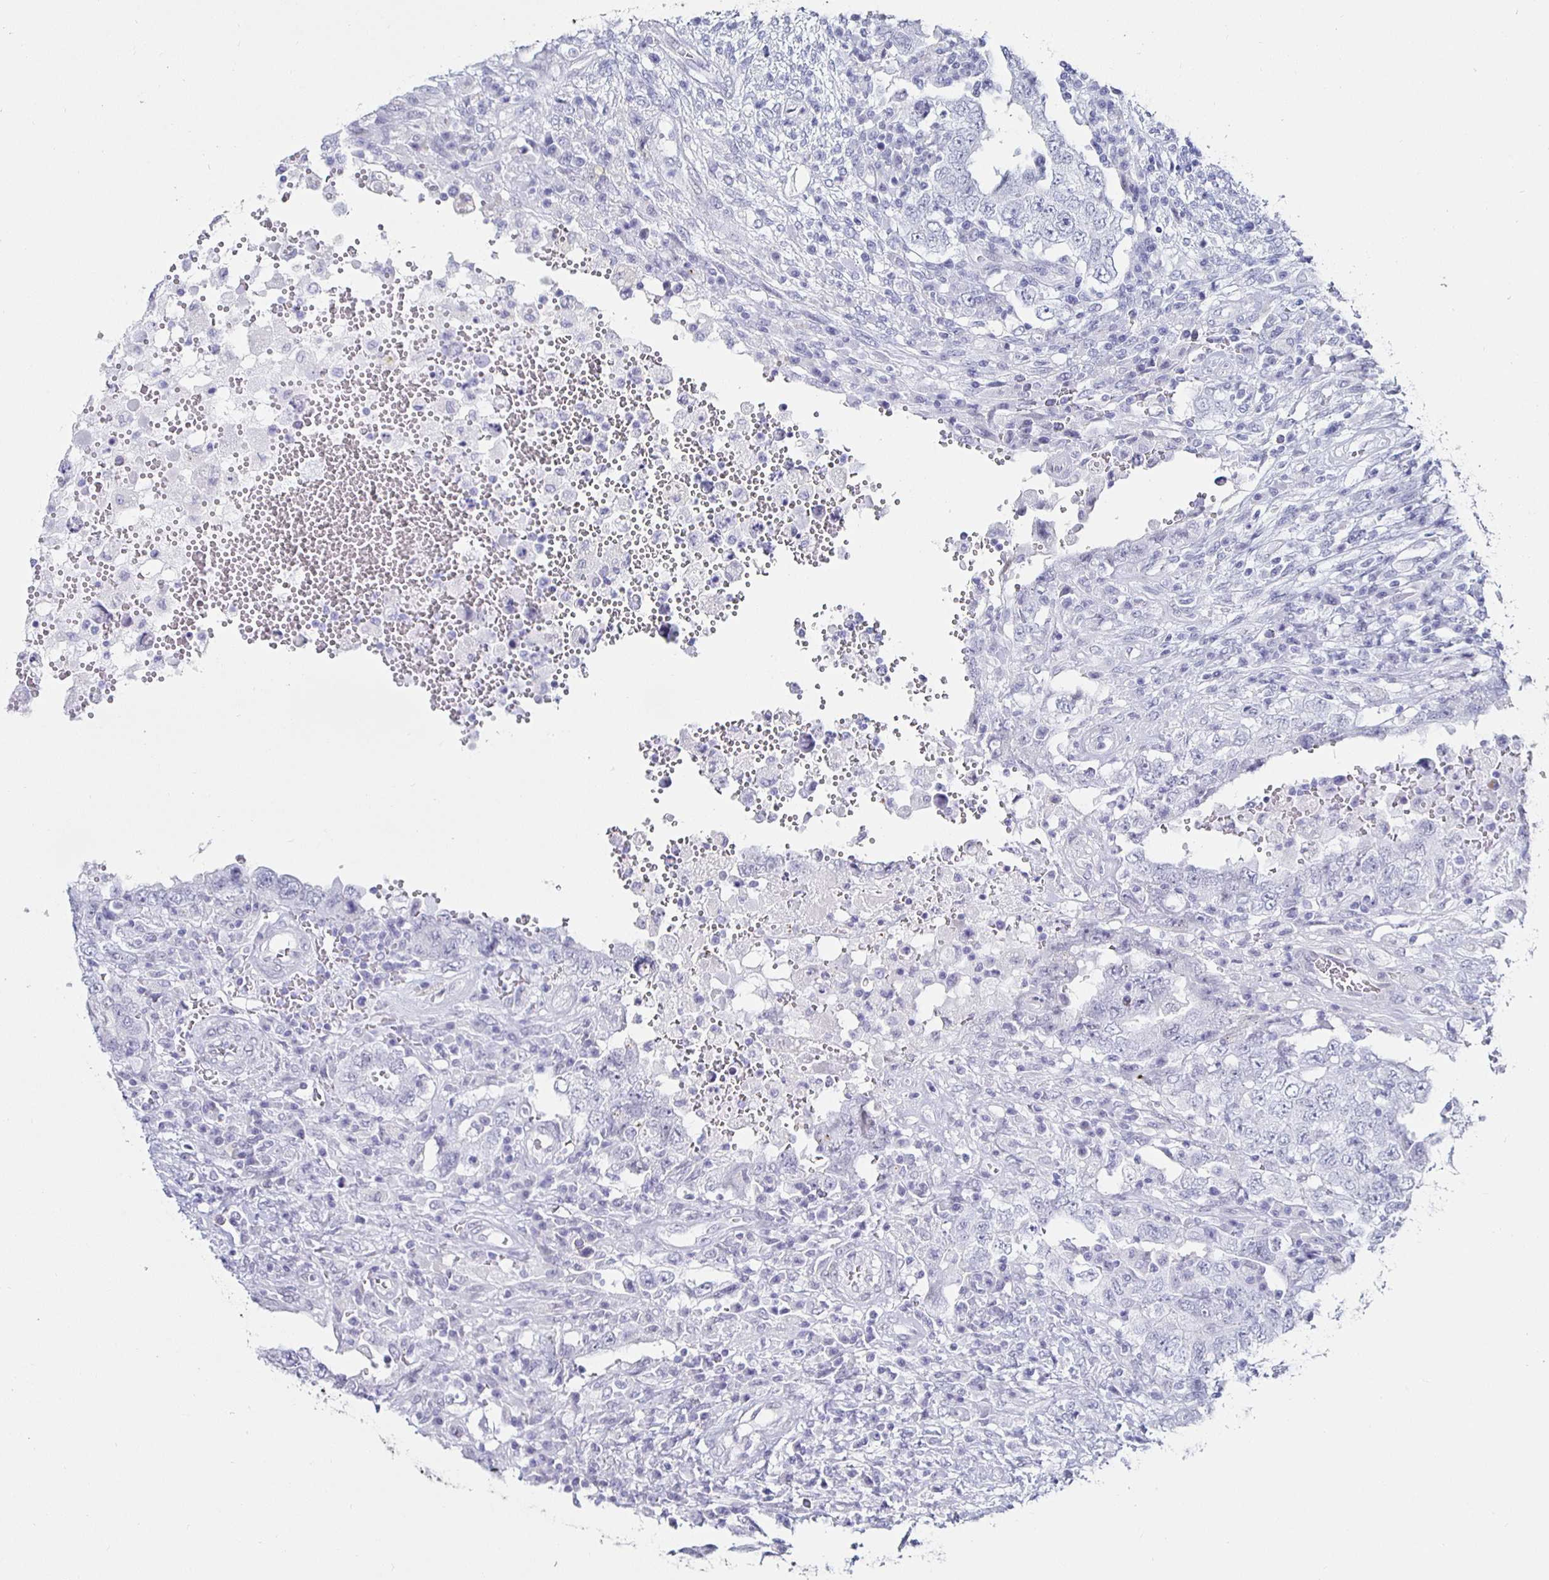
{"staining": {"intensity": "negative", "quantity": "none", "location": "none"}, "tissue": "testis cancer", "cell_type": "Tumor cells", "image_type": "cancer", "snomed": [{"axis": "morphology", "description": "Carcinoma, Embryonal, NOS"}, {"axis": "topography", "description": "Testis"}], "caption": "Tumor cells show no significant expression in testis embryonal carcinoma. The staining is performed using DAB (3,3'-diaminobenzidine) brown chromogen with nuclei counter-stained in using hematoxylin.", "gene": "KRT4", "patient": {"sex": "male", "age": 26}}